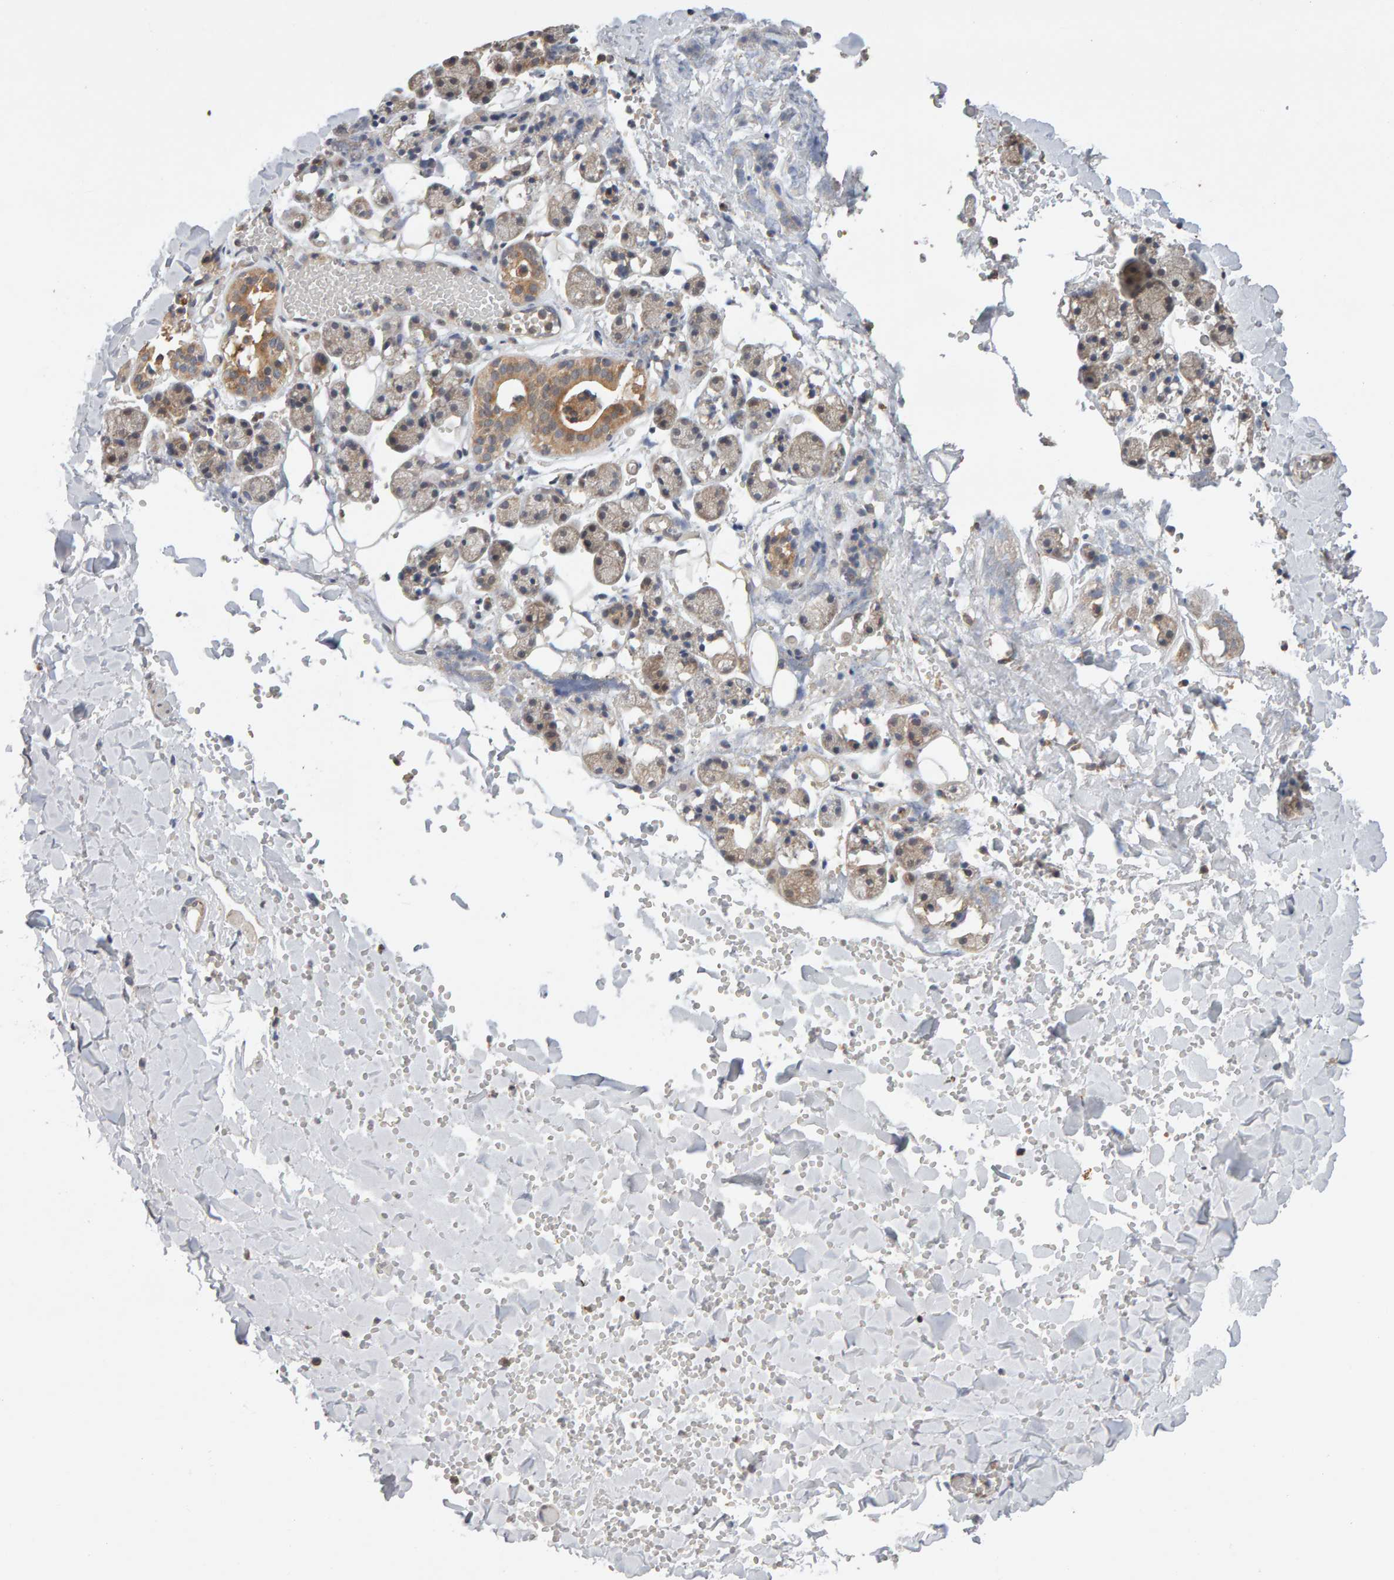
{"staining": {"intensity": "moderate", "quantity": "<25%", "location": "cytoplasmic/membranous"}, "tissue": "salivary gland", "cell_type": "Glandular cells", "image_type": "normal", "snomed": [{"axis": "morphology", "description": "Normal tissue, NOS"}, {"axis": "topography", "description": "Salivary gland"}], "caption": "Immunohistochemical staining of normal human salivary gland demonstrates <25% levels of moderate cytoplasmic/membranous protein staining in about <25% of glandular cells.", "gene": "DNAJC7", "patient": {"sex": "female", "age": 33}}